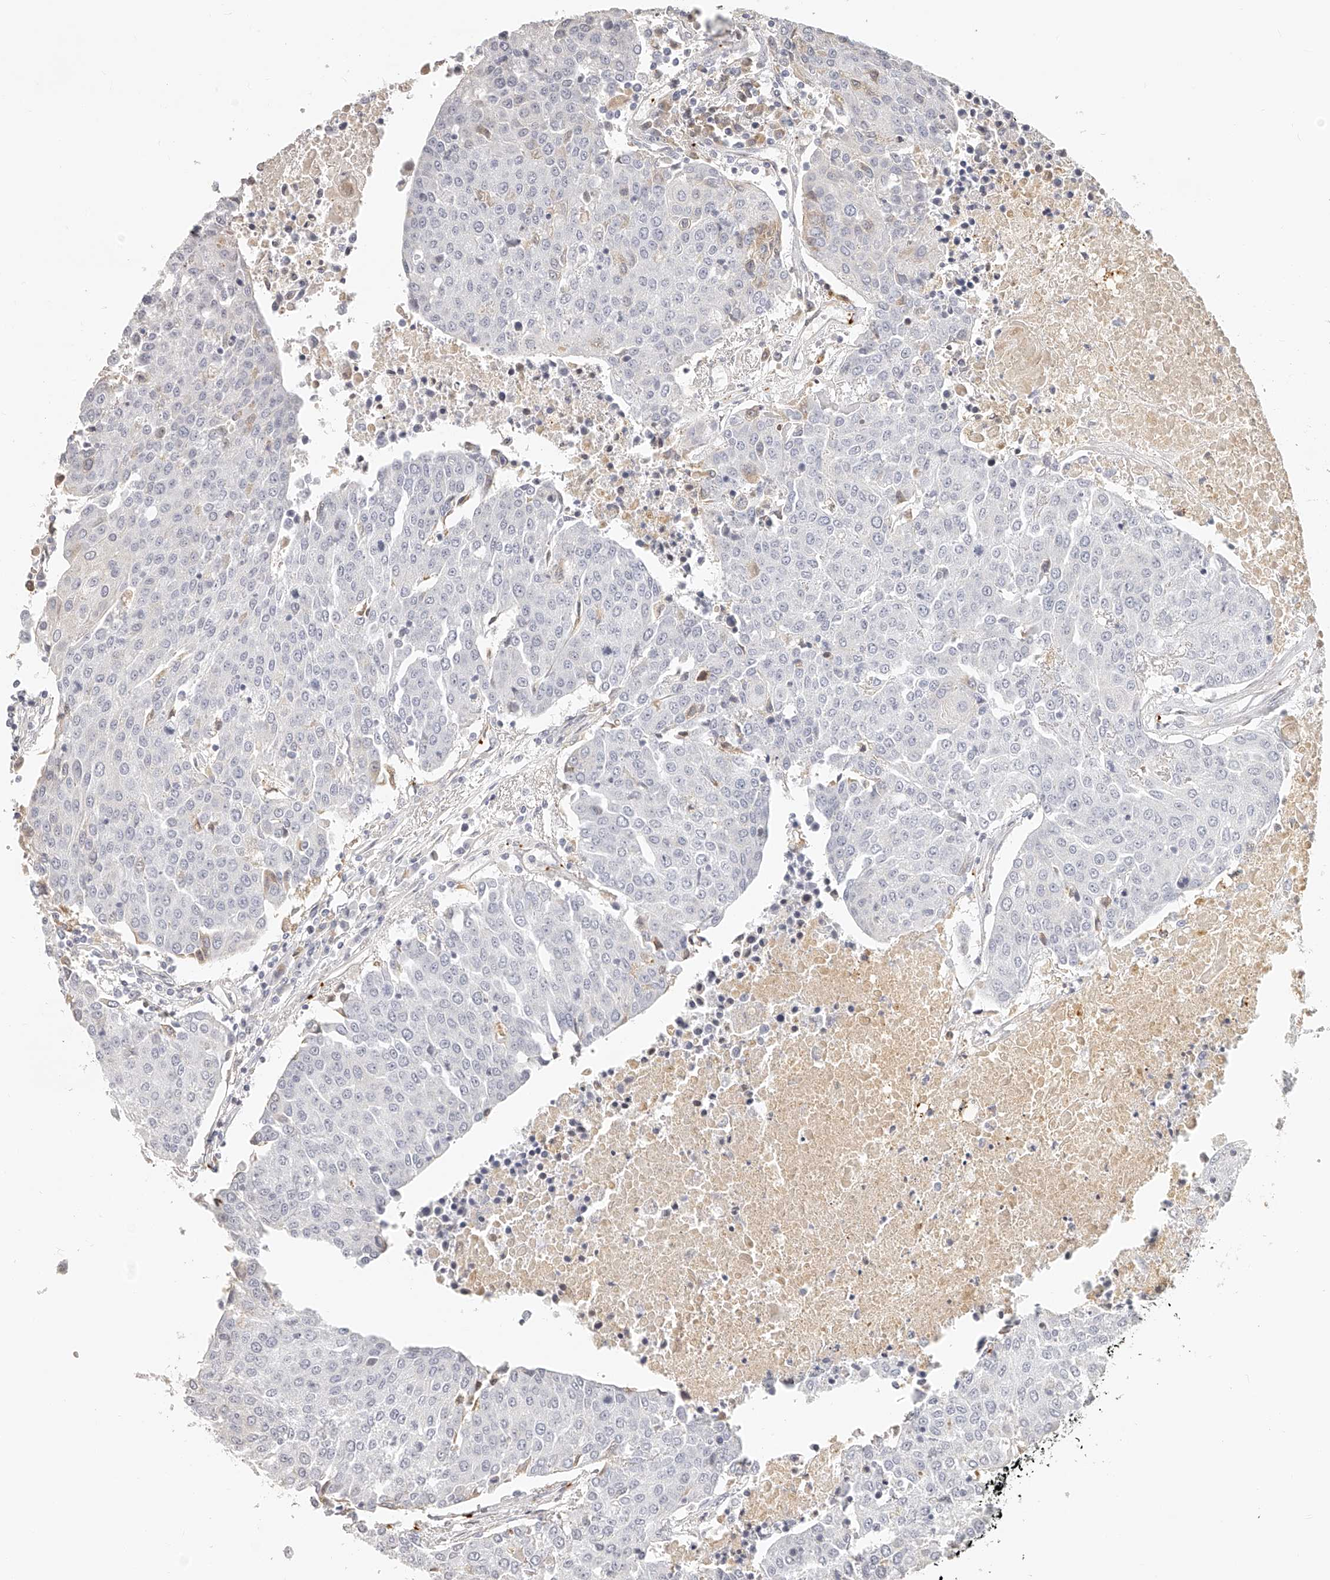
{"staining": {"intensity": "negative", "quantity": "none", "location": "none"}, "tissue": "urothelial cancer", "cell_type": "Tumor cells", "image_type": "cancer", "snomed": [{"axis": "morphology", "description": "Urothelial carcinoma, High grade"}, {"axis": "topography", "description": "Urinary bladder"}], "caption": "Histopathology image shows no significant protein staining in tumor cells of urothelial cancer.", "gene": "ITGB3", "patient": {"sex": "female", "age": 85}}